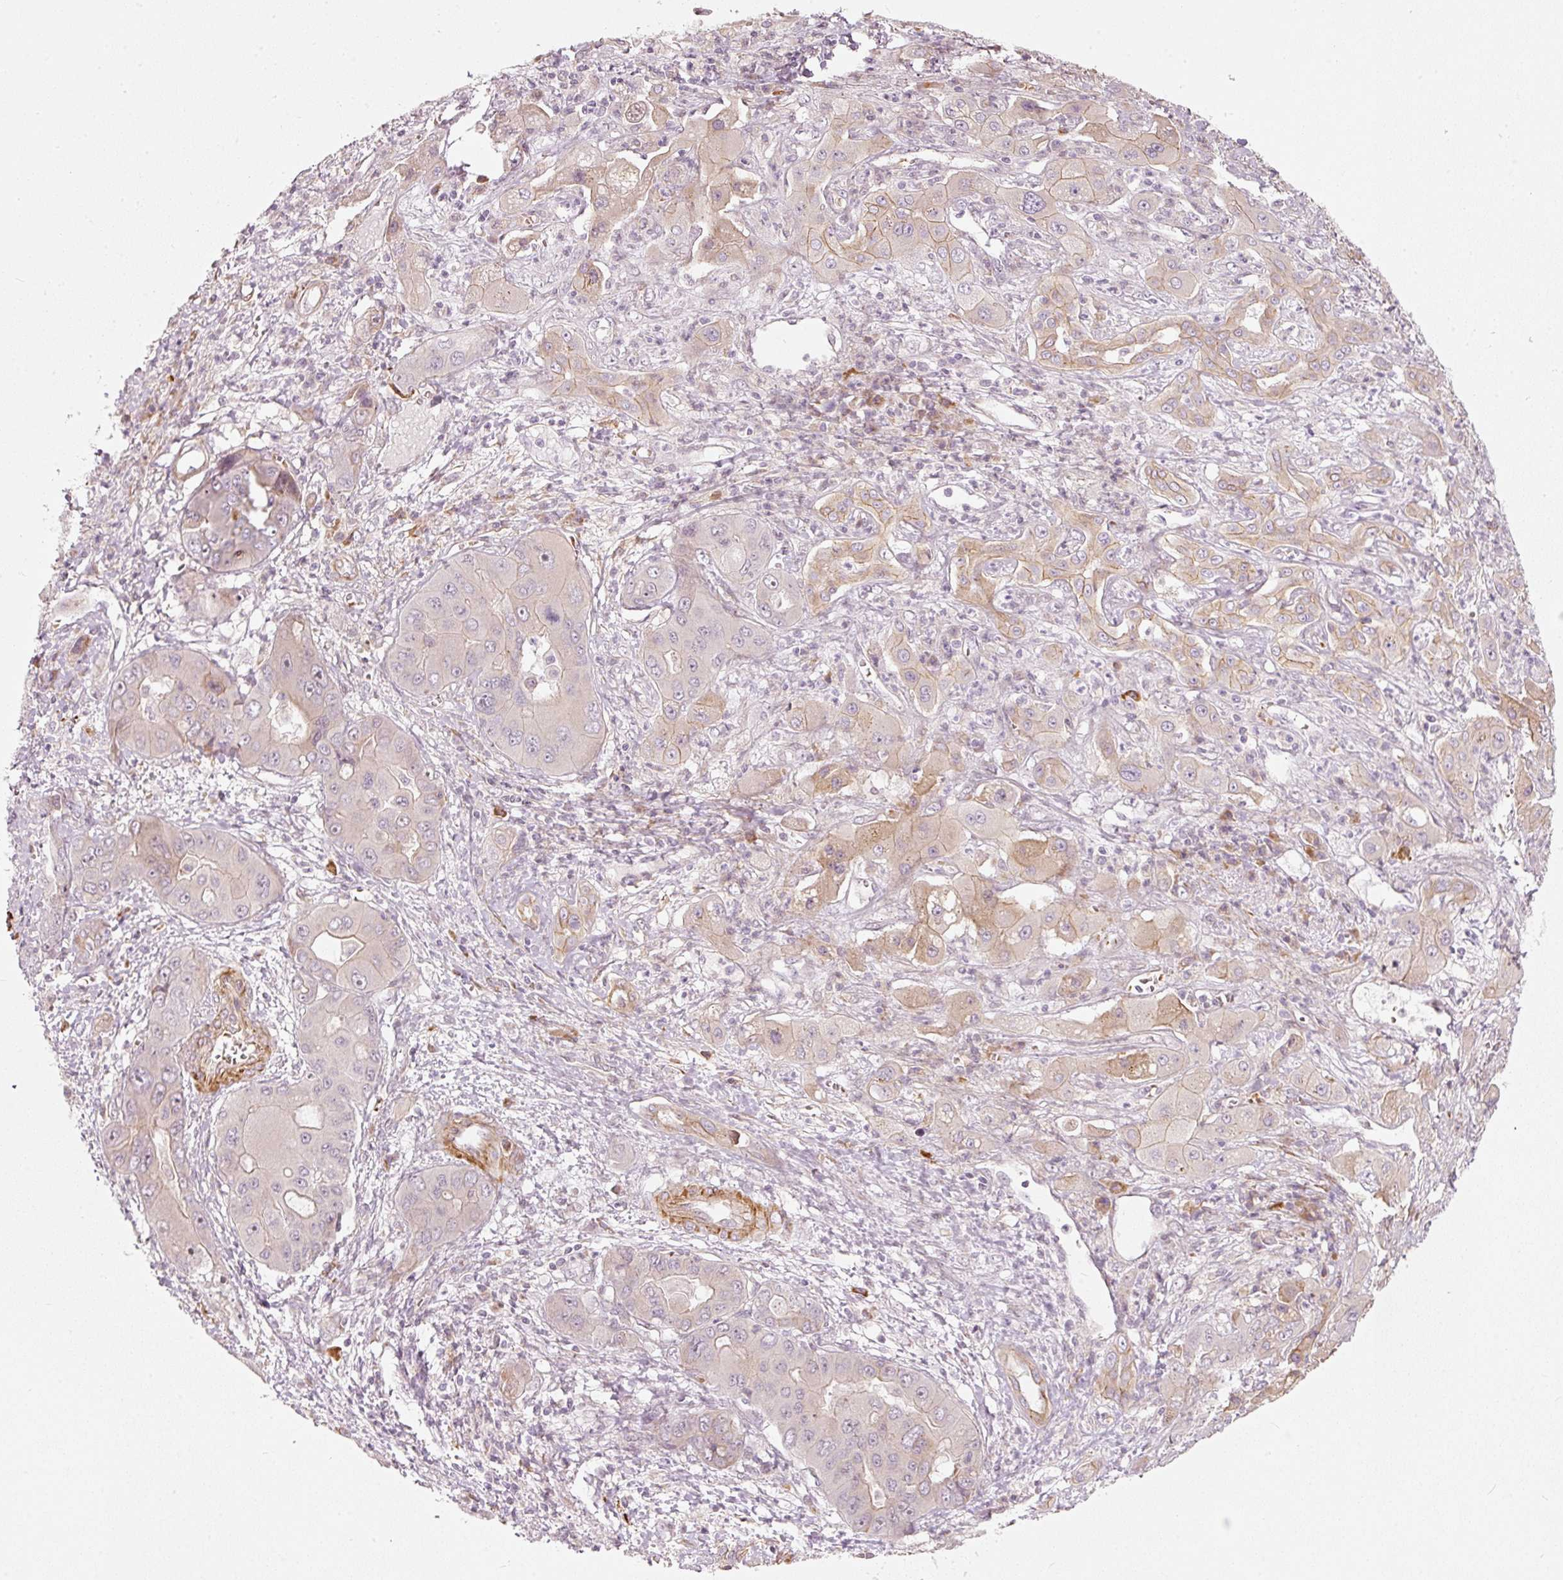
{"staining": {"intensity": "weak", "quantity": "<25%", "location": "cytoplasmic/membranous"}, "tissue": "liver cancer", "cell_type": "Tumor cells", "image_type": "cancer", "snomed": [{"axis": "morphology", "description": "Cholangiocarcinoma"}, {"axis": "topography", "description": "Liver"}], "caption": "Tumor cells show no significant positivity in liver cholangiocarcinoma. (IHC, brightfield microscopy, high magnification).", "gene": "KCNQ1", "patient": {"sex": "male", "age": 67}}